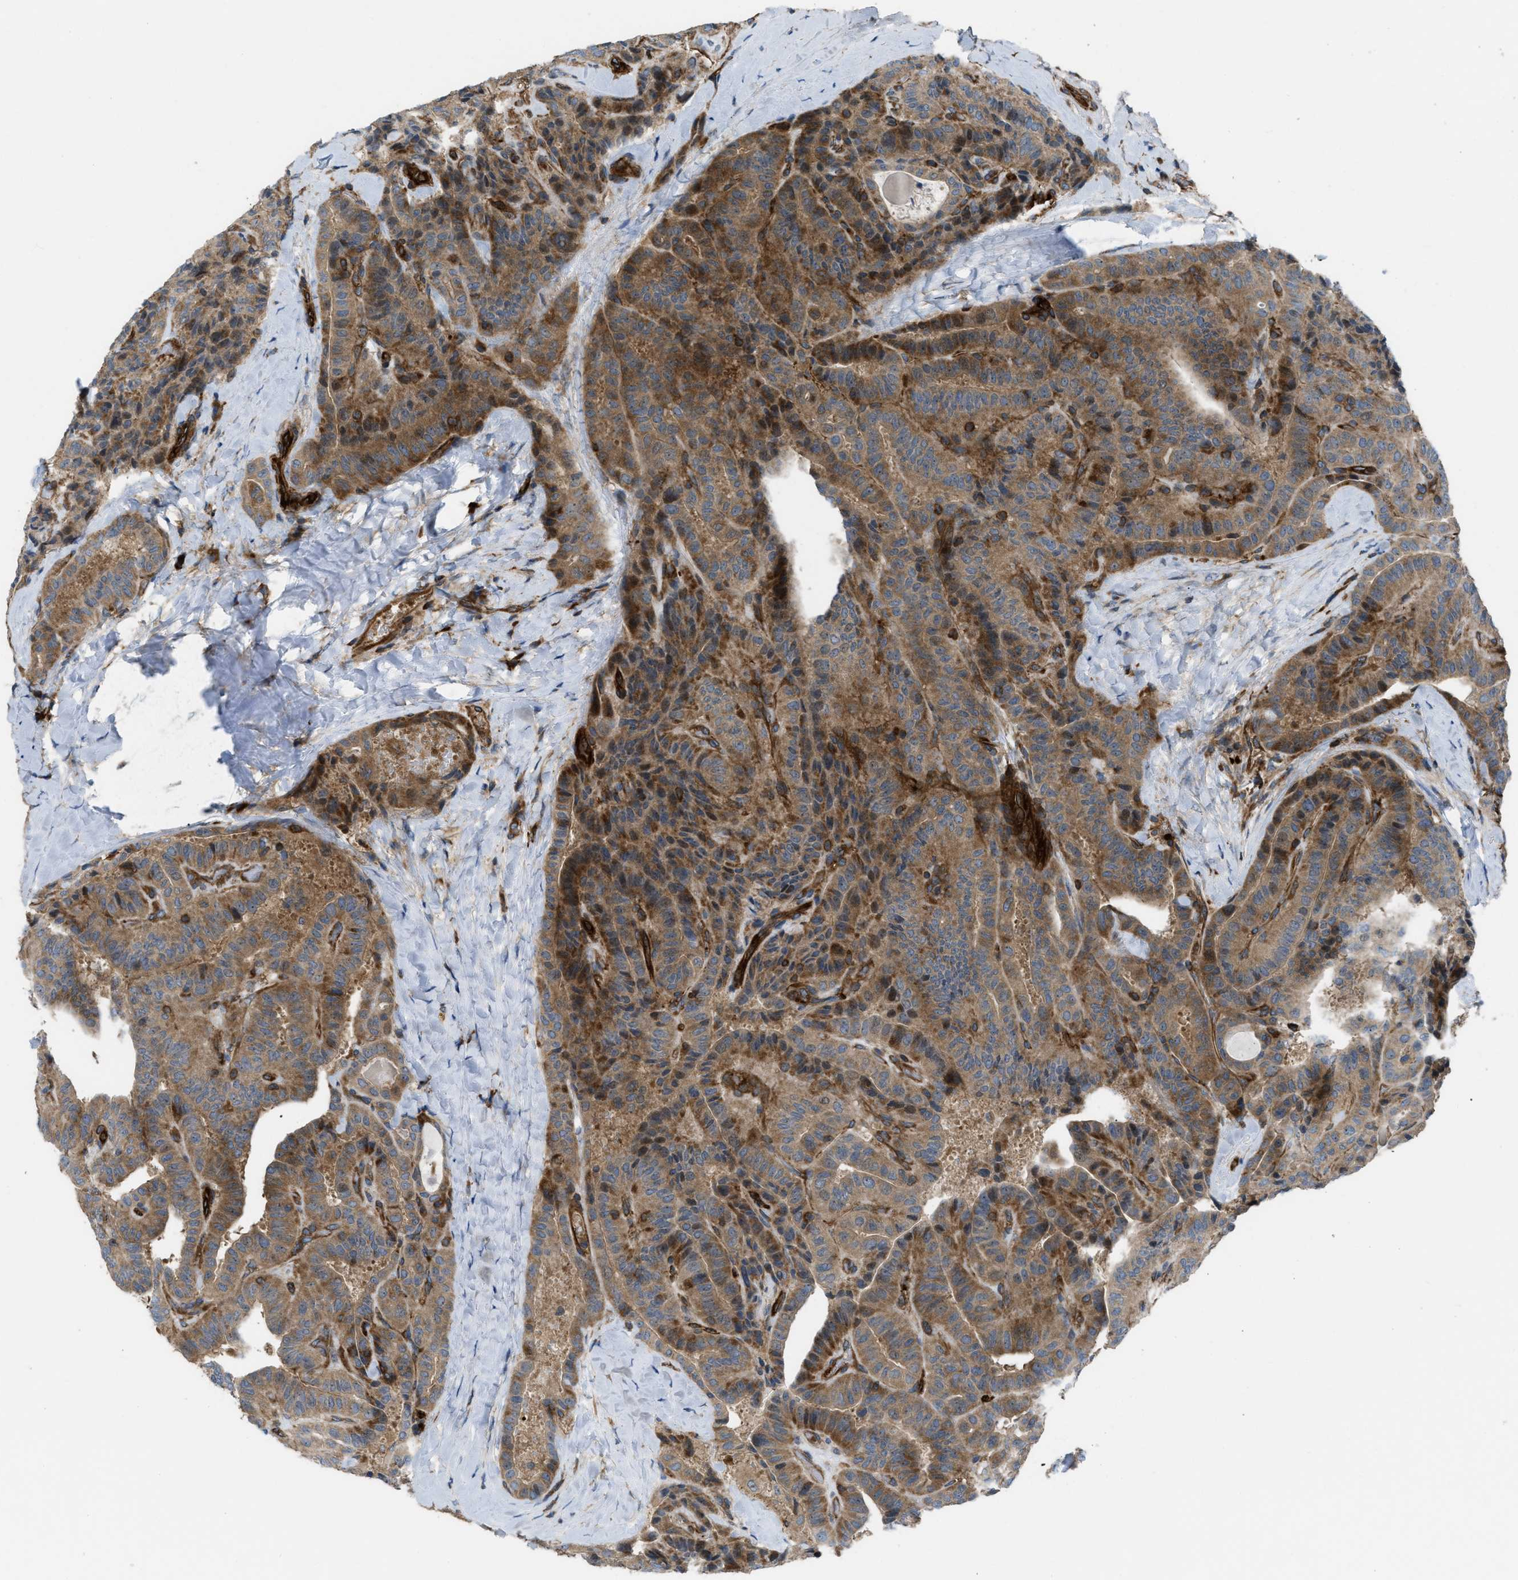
{"staining": {"intensity": "moderate", "quantity": ">75%", "location": "cytoplasmic/membranous"}, "tissue": "thyroid cancer", "cell_type": "Tumor cells", "image_type": "cancer", "snomed": [{"axis": "morphology", "description": "Papillary adenocarcinoma, NOS"}, {"axis": "topography", "description": "Thyroid gland"}], "caption": "IHC micrograph of human thyroid cancer stained for a protein (brown), which shows medium levels of moderate cytoplasmic/membranous staining in about >75% of tumor cells.", "gene": "ATP2A3", "patient": {"sex": "male", "age": 77}}